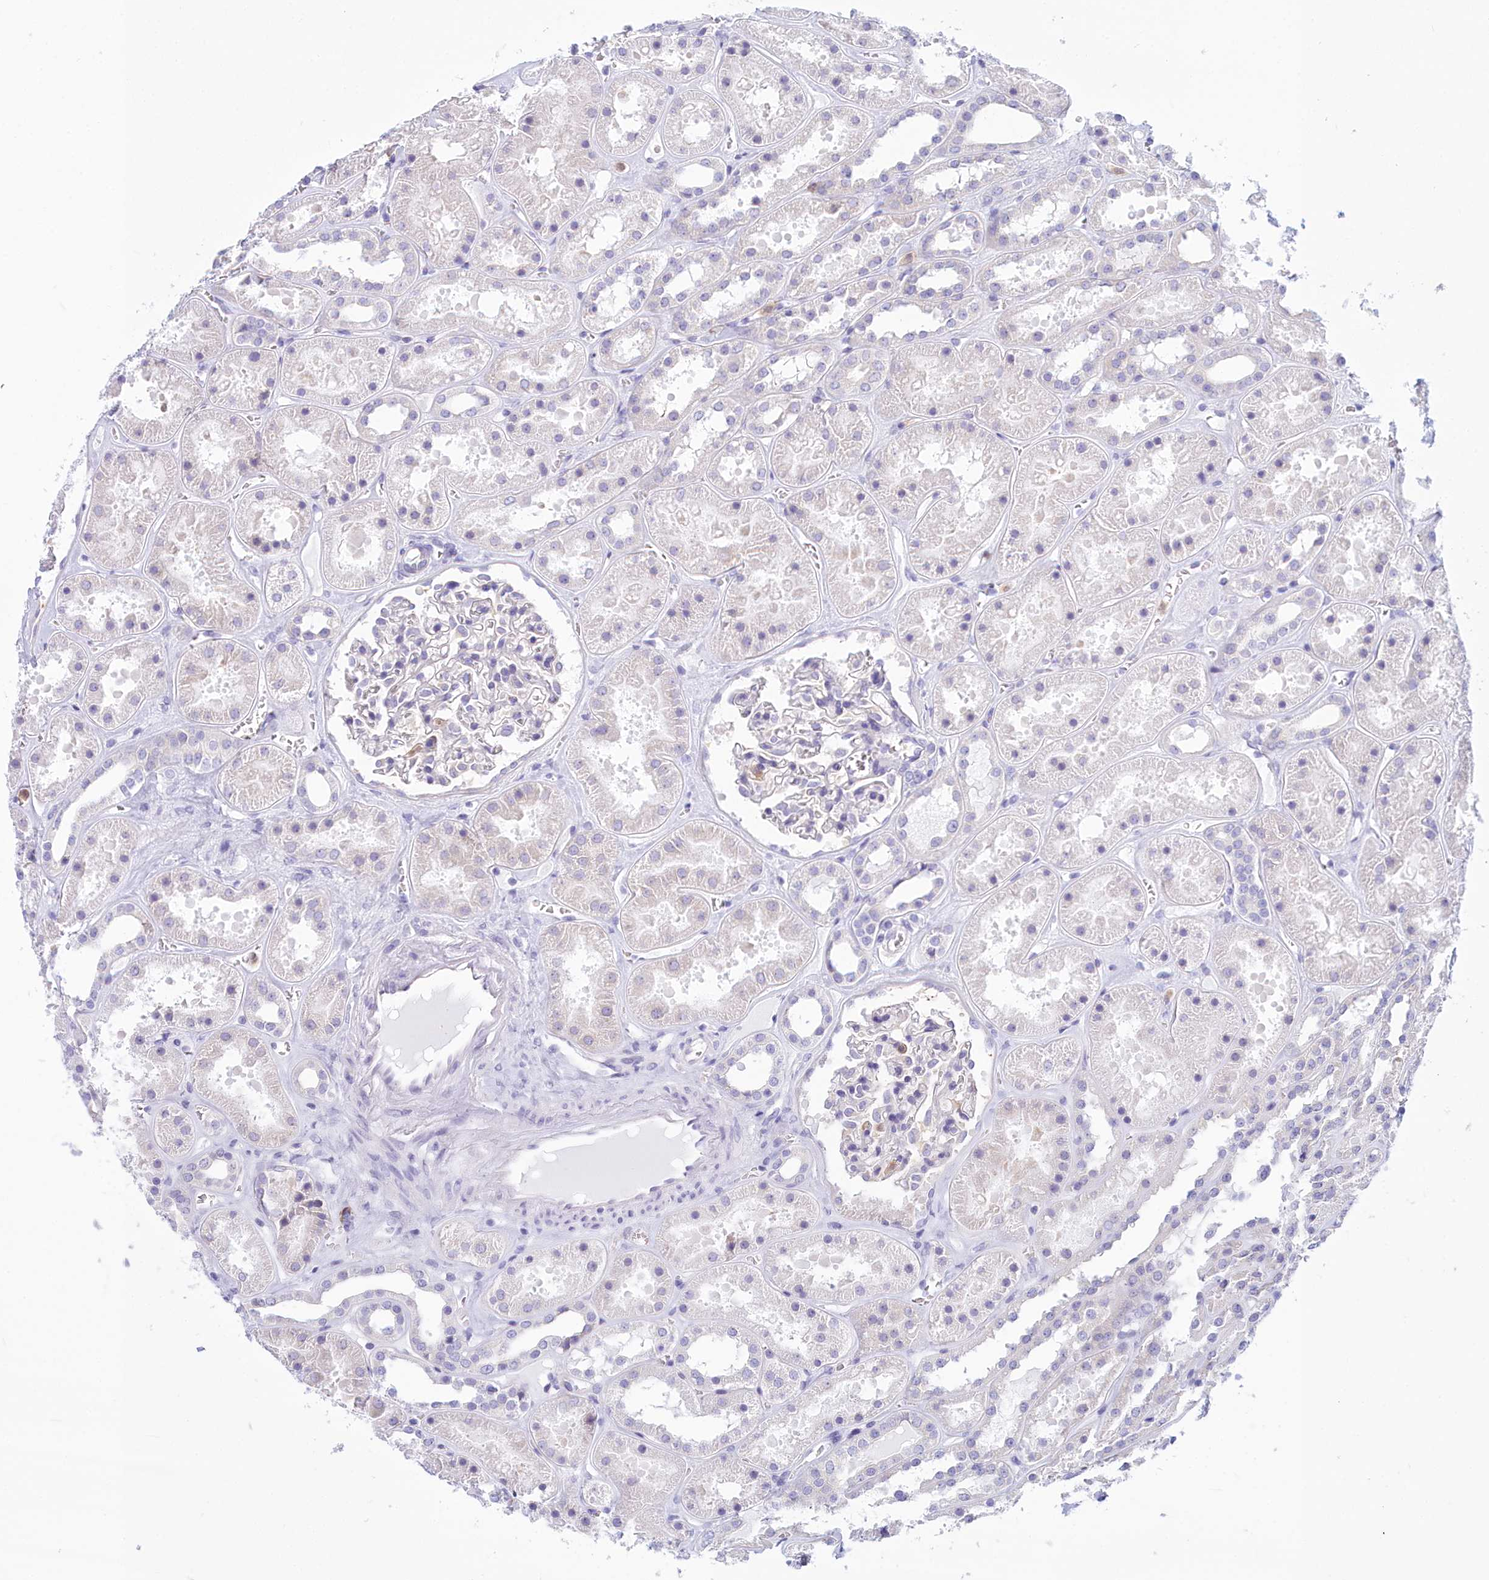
{"staining": {"intensity": "negative", "quantity": "none", "location": "none"}, "tissue": "kidney", "cell_type": "Cells in glomeruli", "image_type": "normal", "snomed": [{"axis": "morphology", "description": "Normal tissue, NOS"}, {"axis": "topography", "description": "Kidney"}], "caption": "Immunohistochemistry of unremarkable human kidney displays no expression in cells in glomeruli. (DAB (3,3'-diaminobenzidine) immunohistochemistry (IHC), high magnification).", "gene": "HM13", "patient": {"sex": "female", "age": 41}}